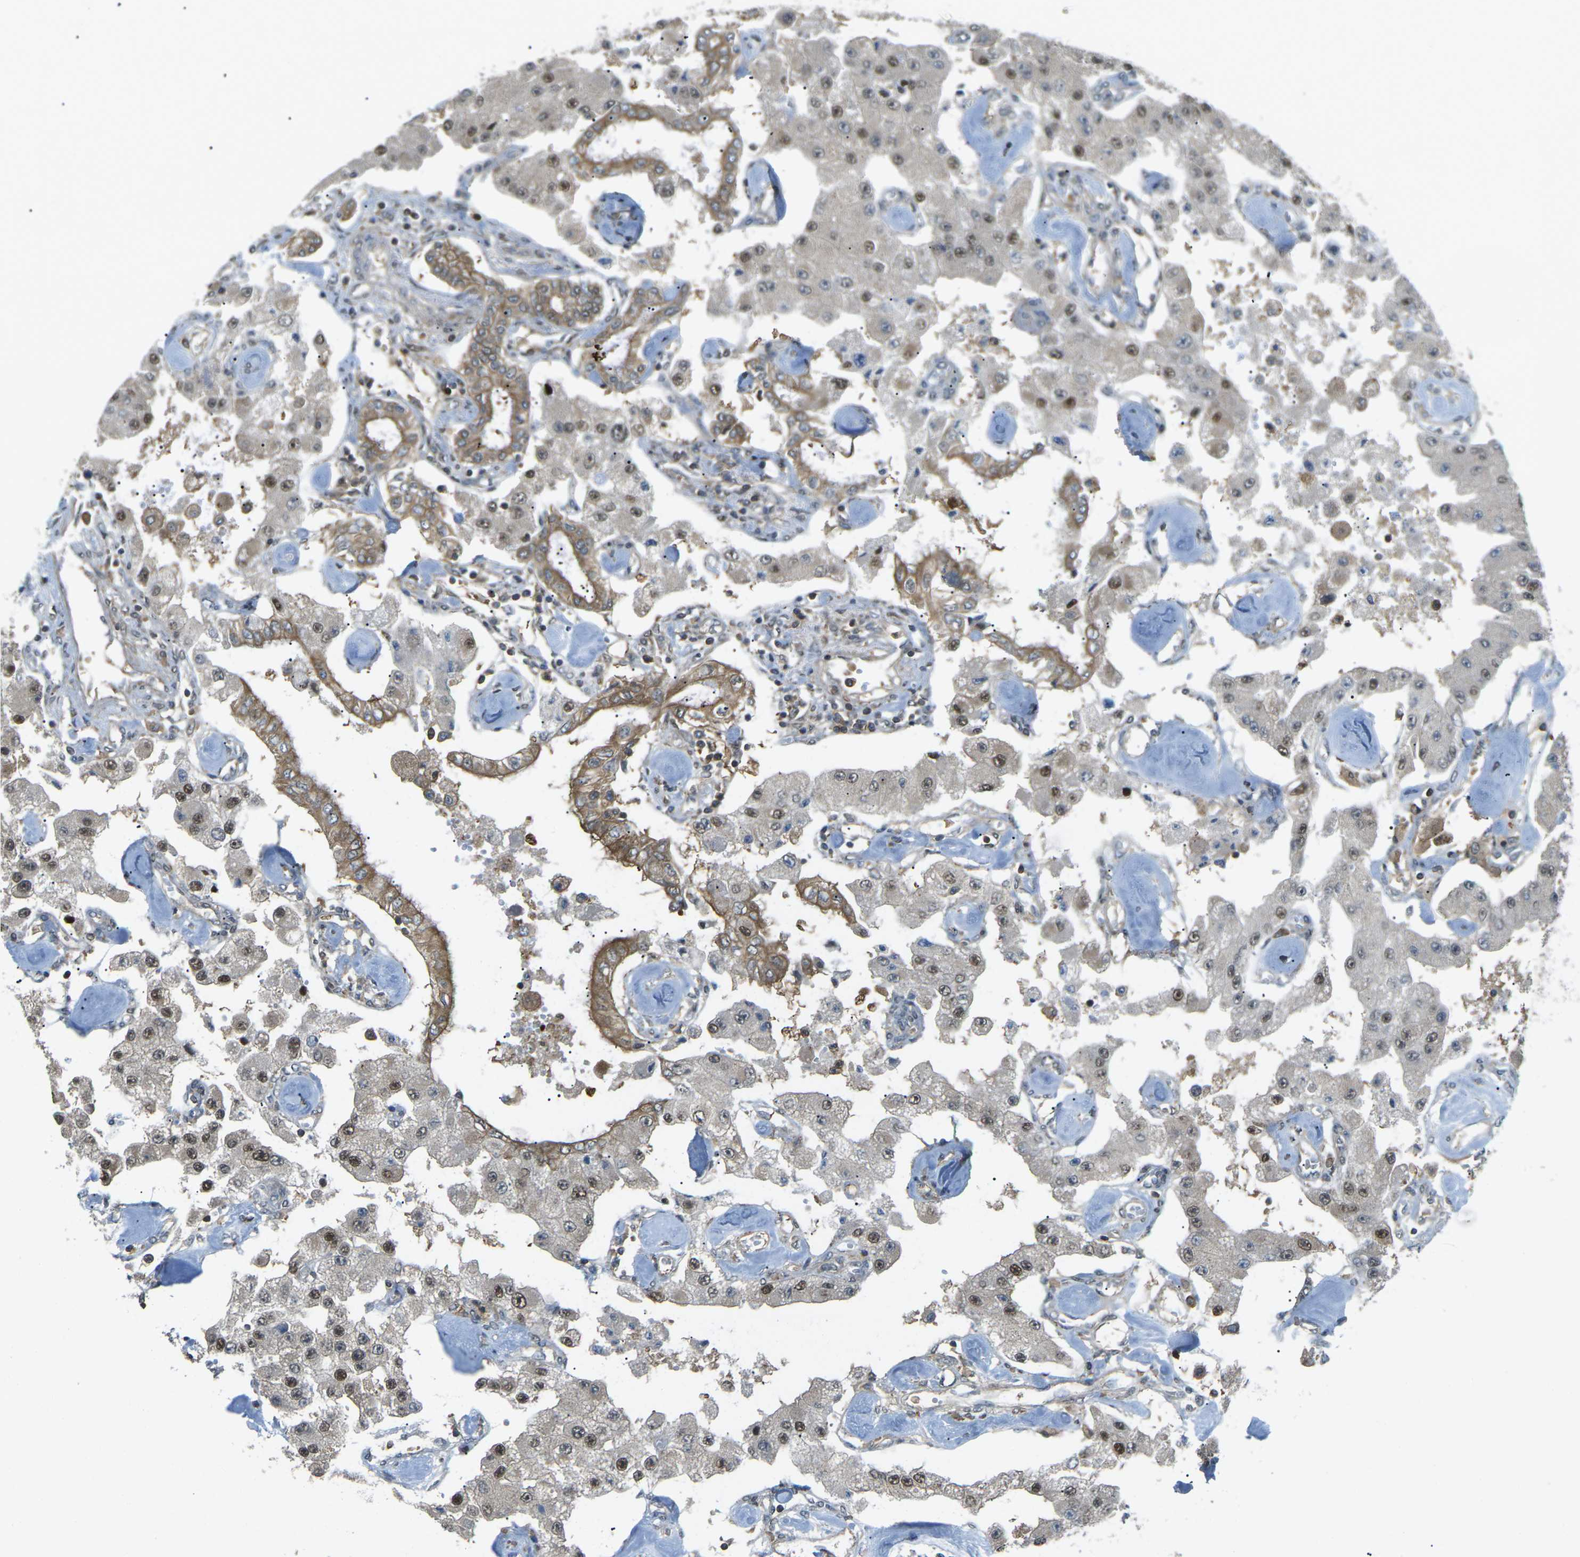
{"staining": {"intensity": "moderate", "quantity": ">75%", "location": "cytoplasmic/membranous,nuclear"}, "tissue": "carcinoid", "cell_type": "Tumor cells", "image_type": "cancer", "snomed": [{"axis": "morphology", "description": "Carcinoid, malignant, NOS"}, {"axis": "topography", "description": "Pancreas"}], "caption": "Protein staining demonstrates moderate cytoplasmic/membranous and nuclear positivity in about >75% of tumor cells in carcinoid.", "gene": "PIEZO2", "patient": {"sex": "male", "age": 41}}